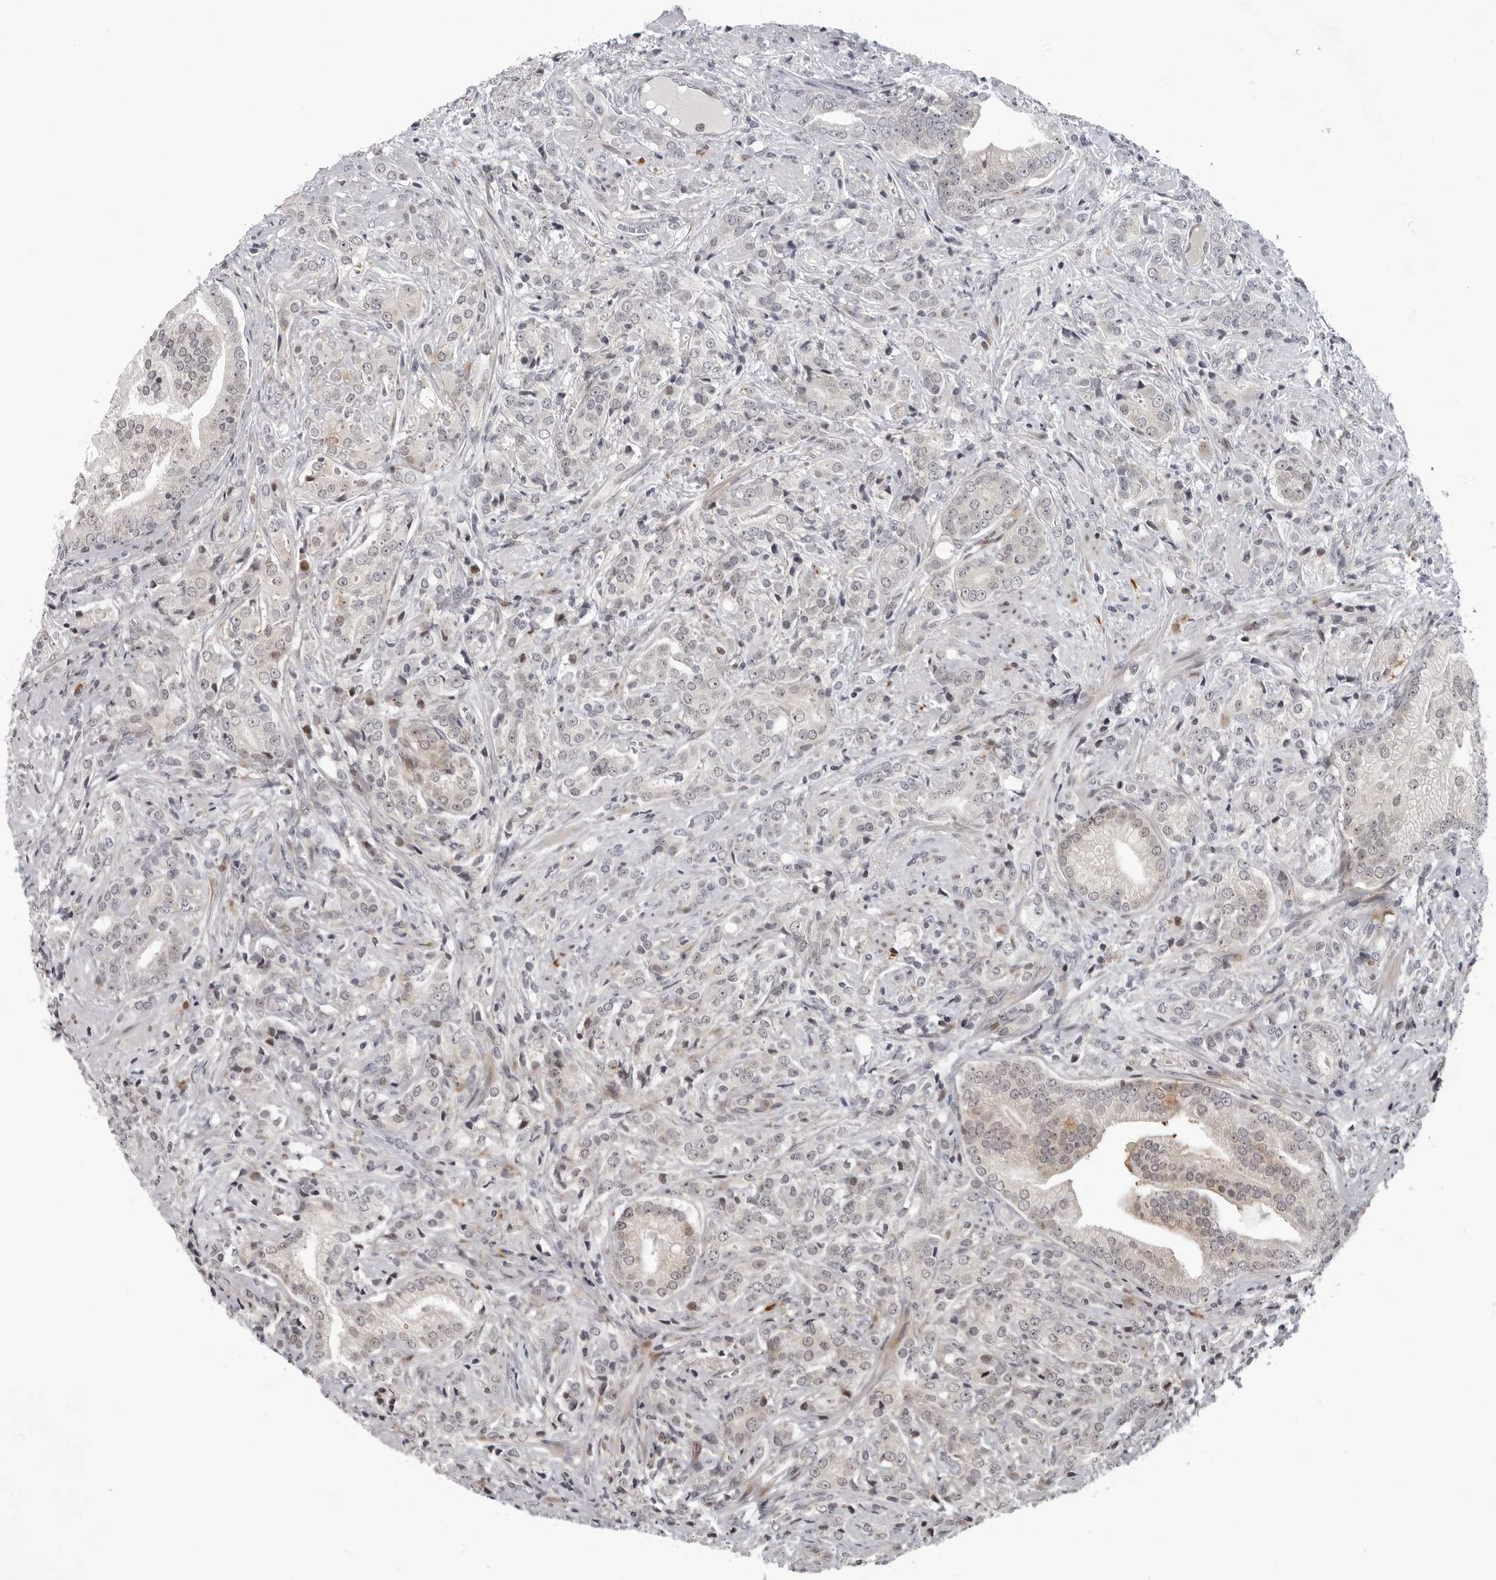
{"staining": {"intensity": "weak", "quantity": "25%-75%", "location": "cytoplasmic/membranous"}, "tissue": "prostate cancer", "cell_type": "Tumor cells", "image_type": "cancer", "snomed": [{"axis": "morphology", "description": "Adenocarcinoma, High grade"}, {"axis": "topography", "description": "Prostate"}], "caption": "A brown stain labels weak cytoplasmic/membranous staining of a protein in human prostate cancer tumor cells.", "gene": "PIP4K2C", "patient": {"sex": "male", "age": 57}}